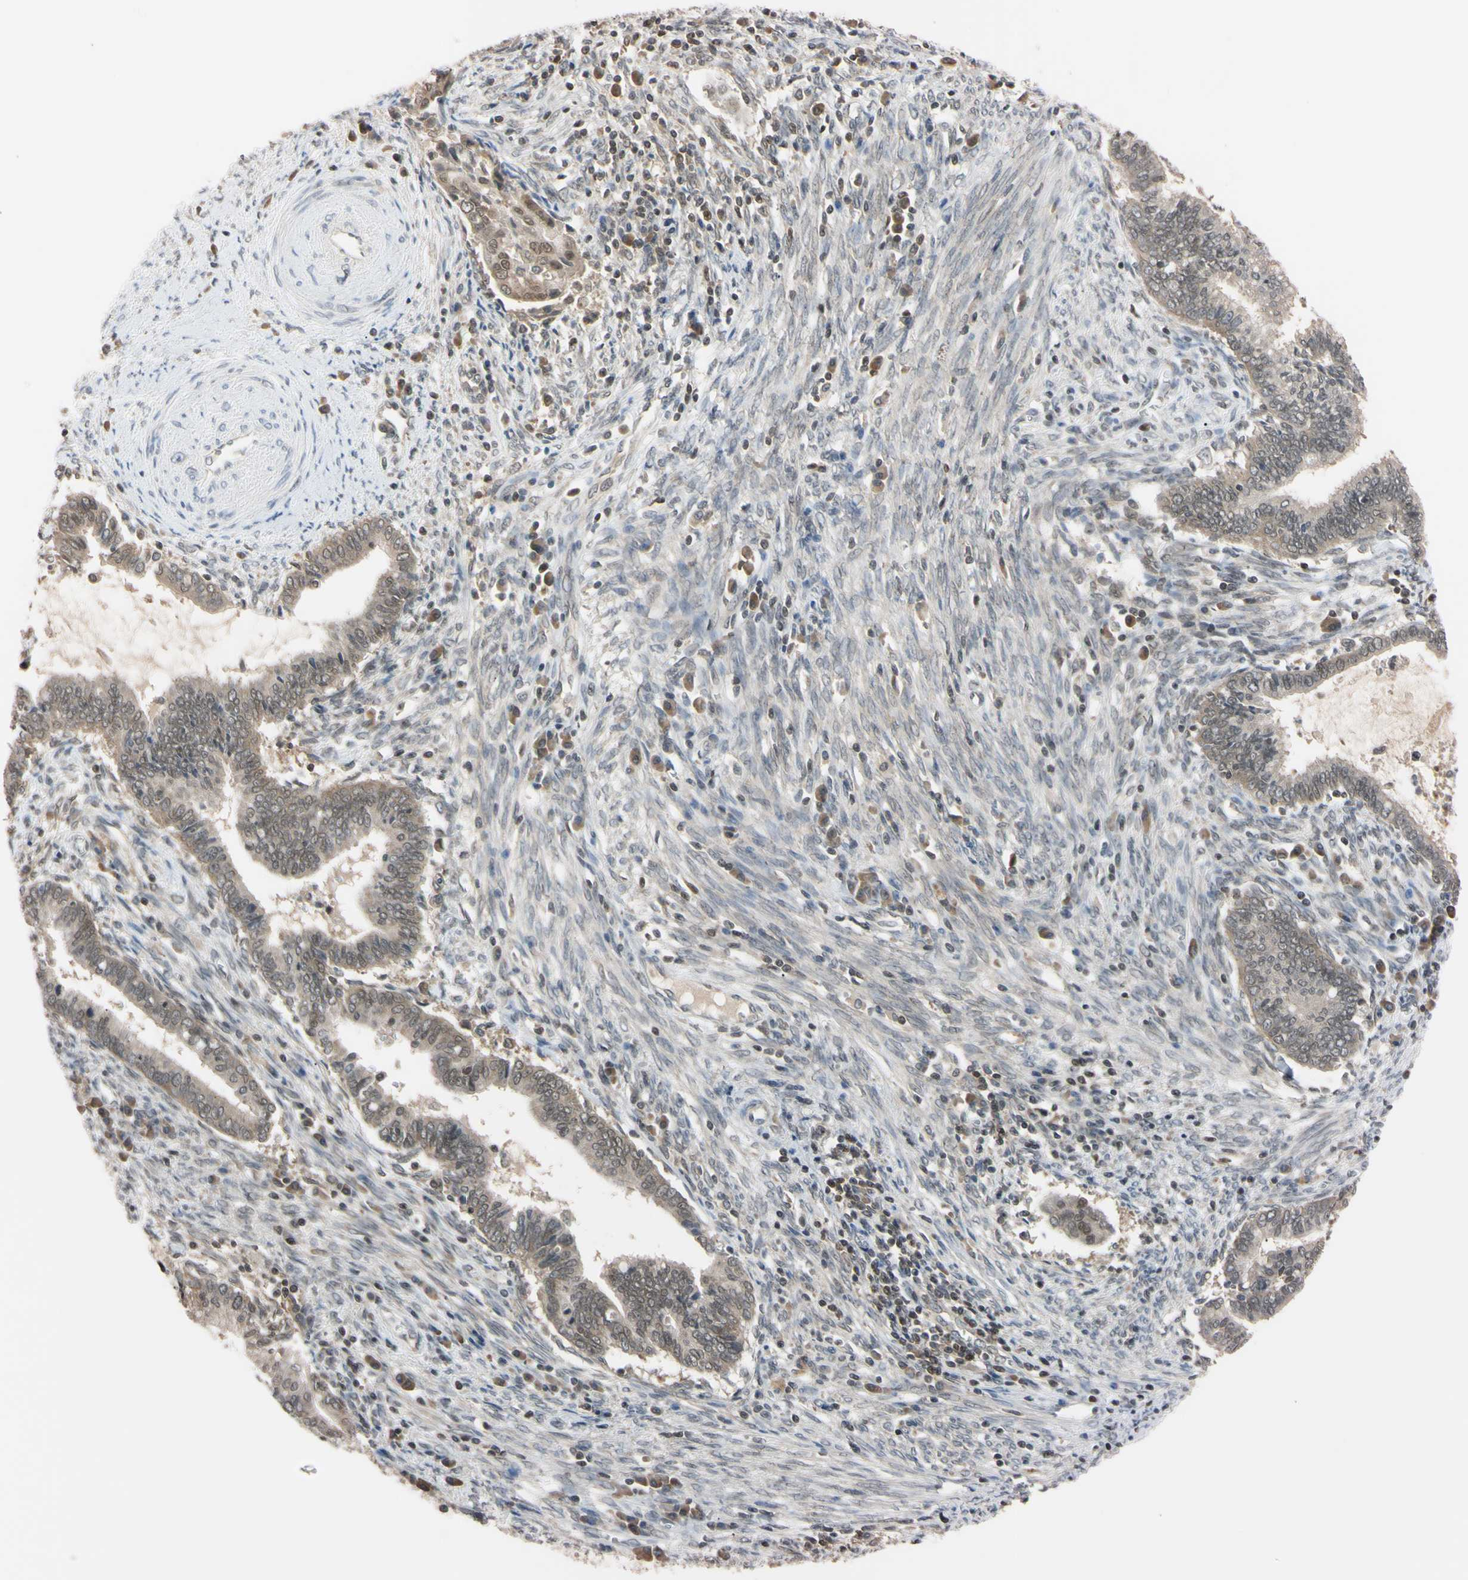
{"staining": {"intensity": "weak", "quantity": ">75%", "location": "cytoplasmic/membranous"}, "tissue": "cervical cancer", "cell_type": "Tumor cells", "image_type": "cancer", "snomed": [{"axis": "morphology", "description": "Adenocarcinoma, NOS"}, {"axis": "topography", "description": "Cervix"}], "caption": "Protein expression analysis of cervical adenocarcinoma demonstrates weak cytoplasmic/membranous staining in about >75% of tumor cells.", "gene": "UBE2I", "patient": {"sex": "female", "age": 44}}